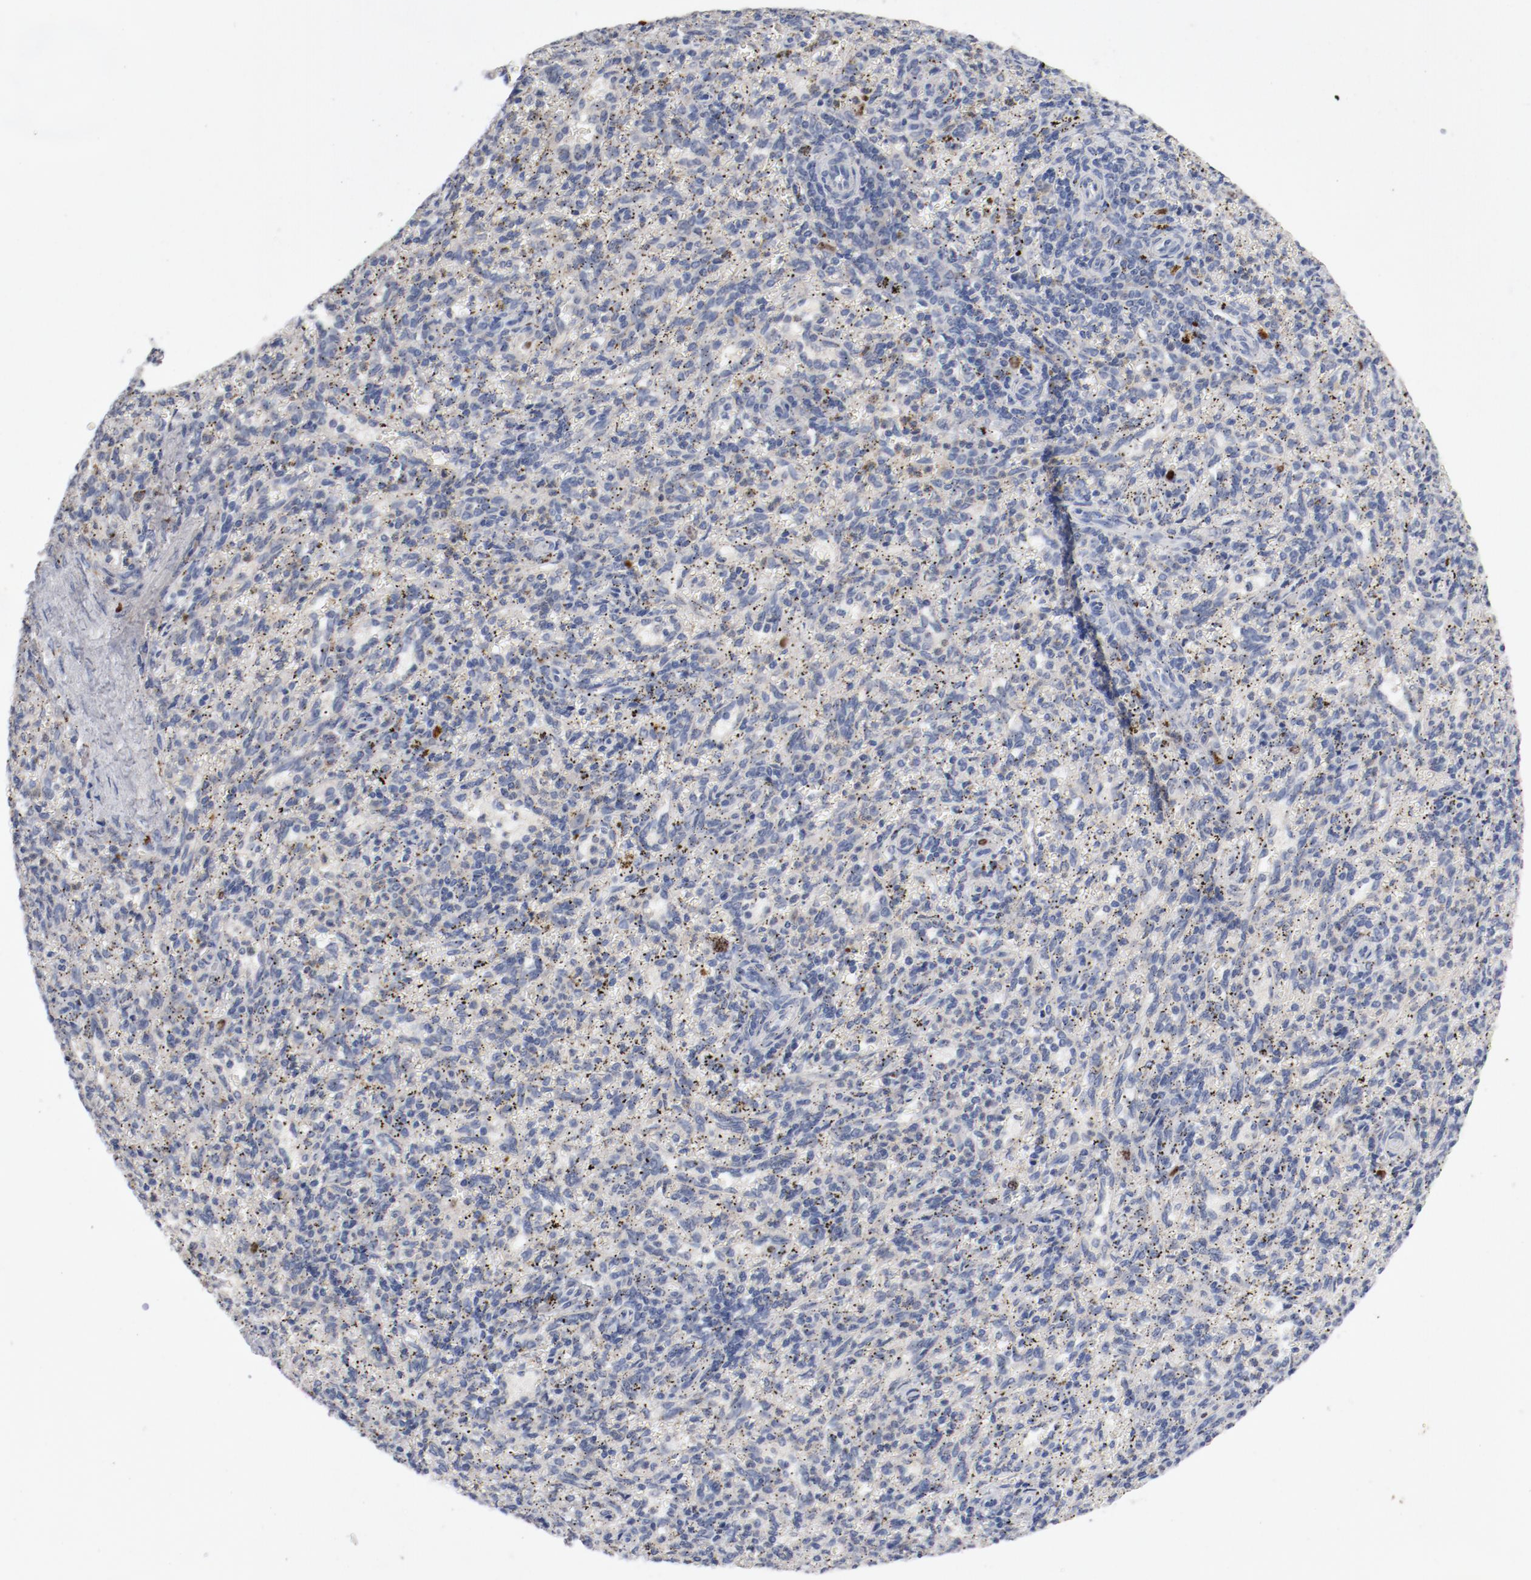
{"staining": {"intensity": "negative", "quantity": "none", "location": "none"}, "tissue": "spleen", "cell_type": "Cells in red pulp", "image_type": "normal", "snomed": [{"axis": "morphology", "description": "Normal tissue, NOS"}, {"axis": "topography", "description": "Spleen"}], "caption": "A high-resolution photomicrograph shows immunohistochemistry staining of normal spleen, which displays no significant expression in cells in red pulp.", "gene": "BIRC5", "patient": {"sex": "female", "age": 10}}